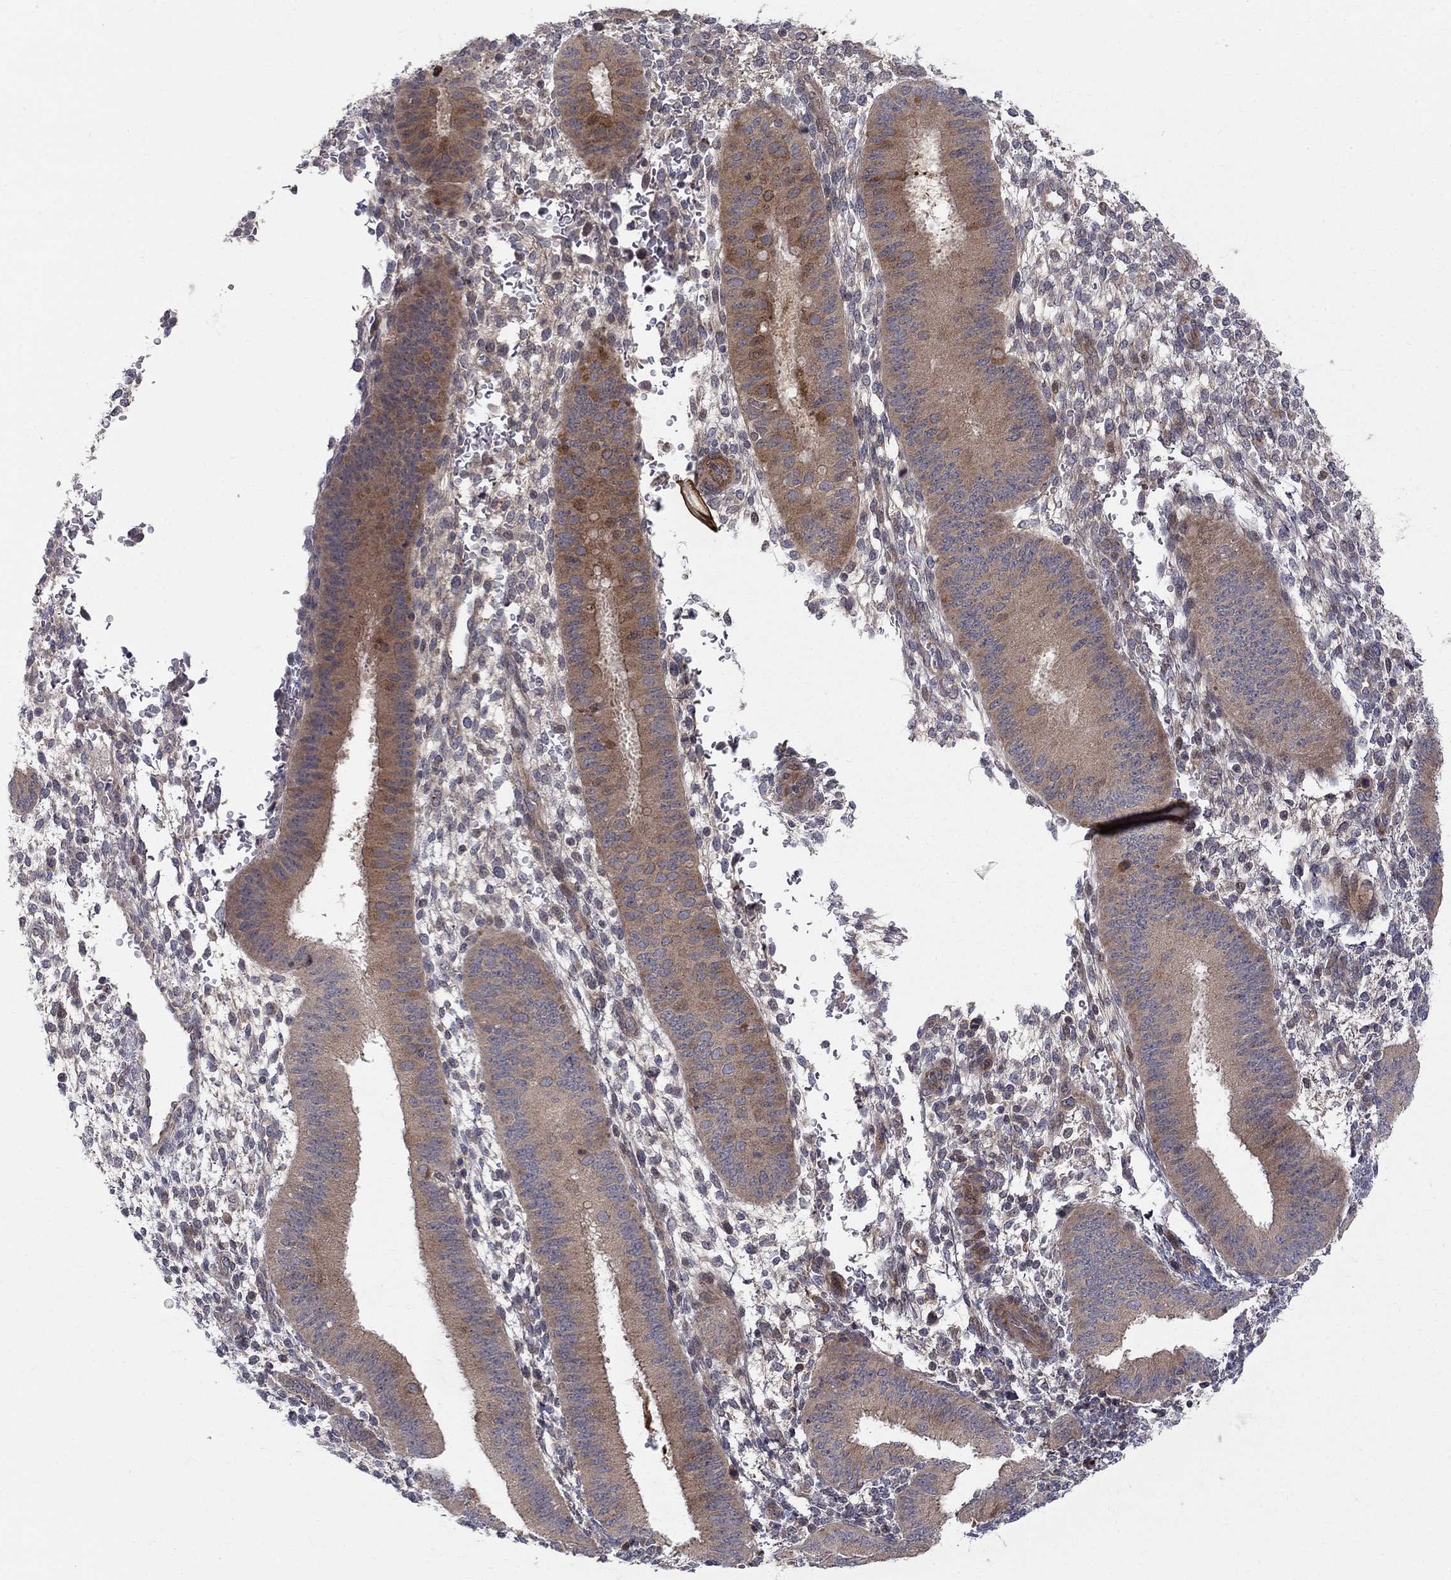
{"staining": {"intensity": "negative", "quantity": "none", "location": "none"}, "tissue": "endometrium", "cell_type": "Cells in endometrial stroma", "image_type": "normal", "snomed": [{"axis": "morphology", "description": "Normal tissue, NOS"}, {"axis": "topography", "description": "Endometrium"}], "caption": "This is a photomicrograph of immunohistochemistry staining of benign endometrium, which shows no expression in cells in endometrial stroma.", "gene": "WDR19", "patient": {"sex": "female", "age": 39}}